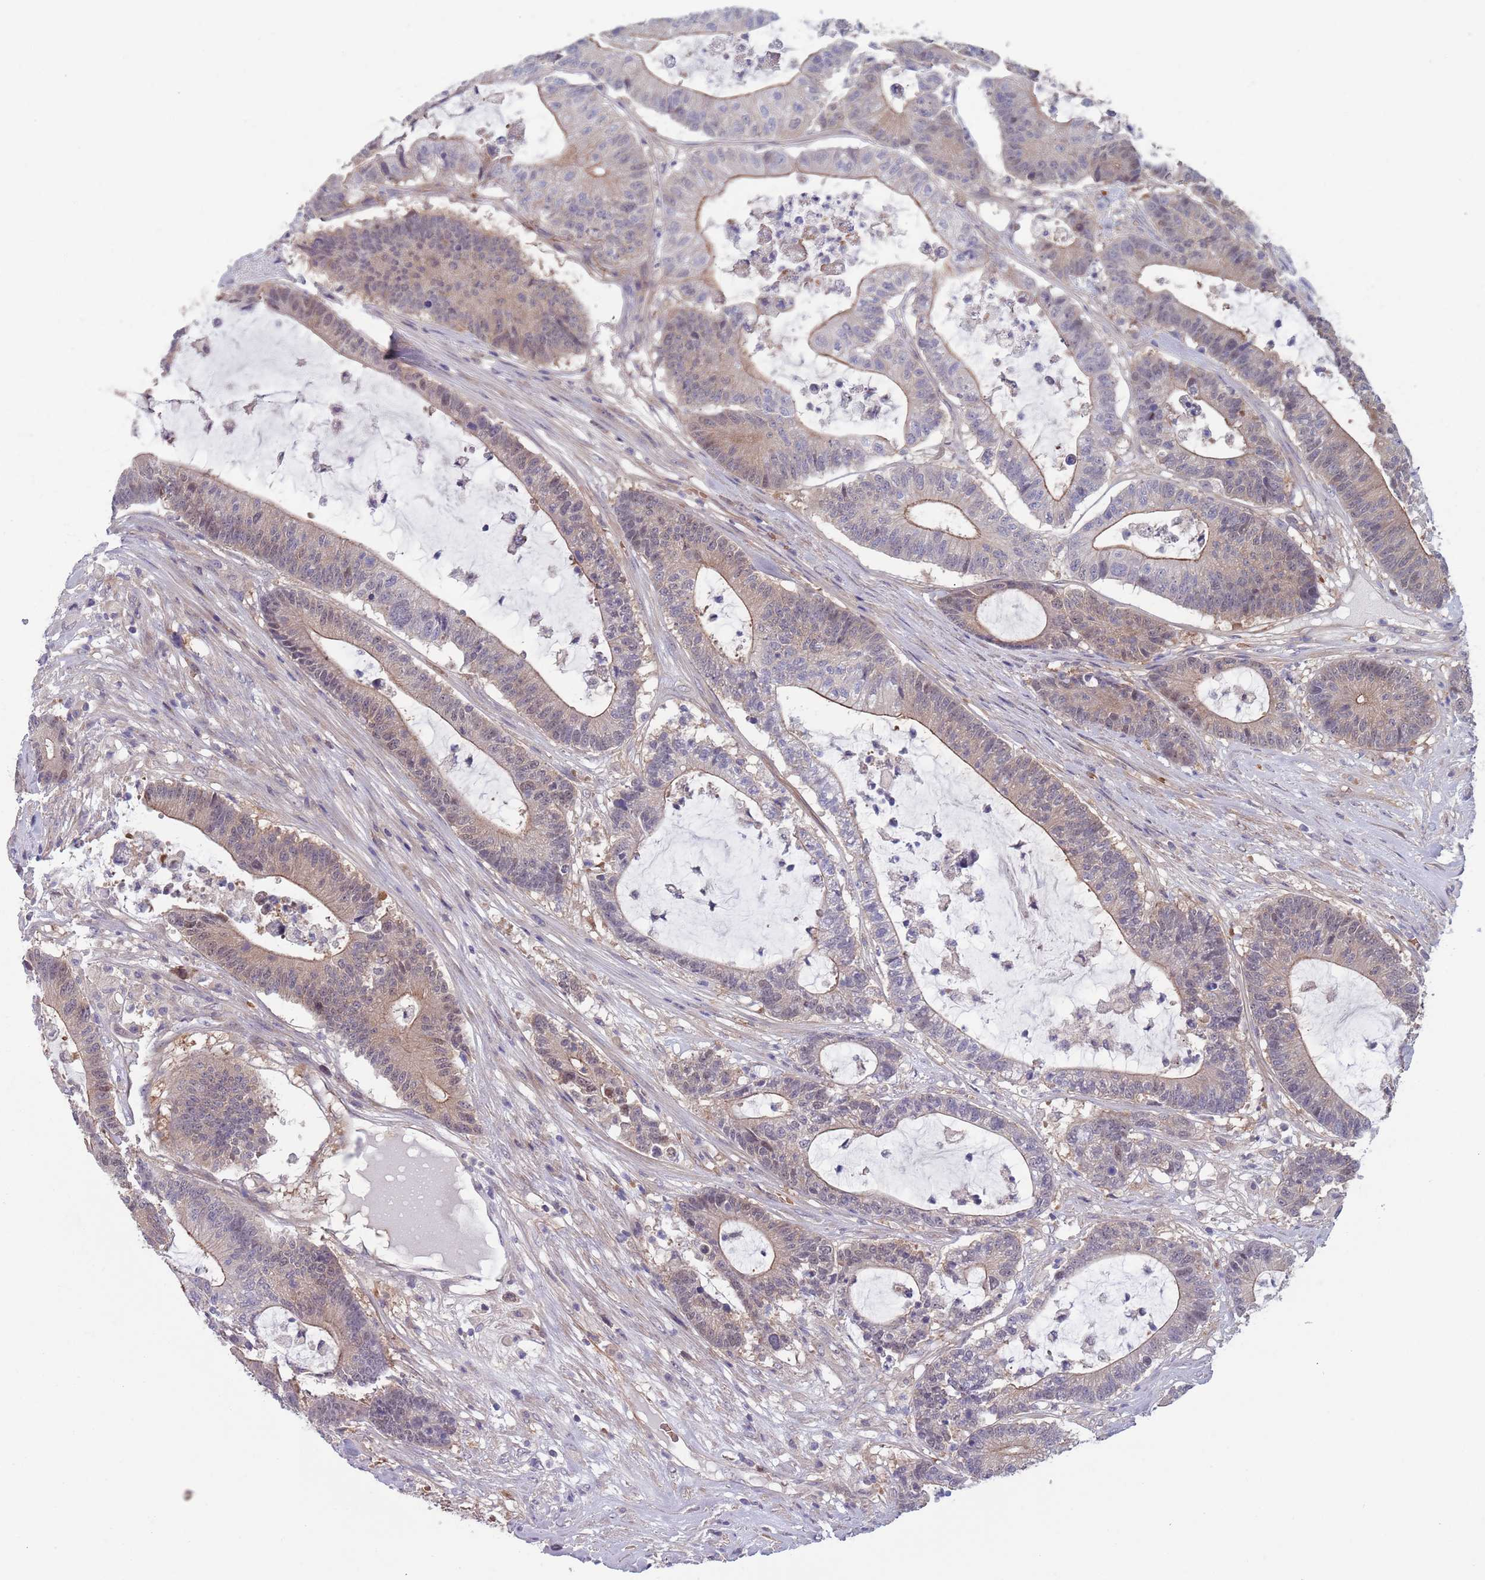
{"staining": {"intensity": "moderate", "quantity": "<25%", "location": "cytoplasmic/membranous"}, "tissue": "colorectal cancer", "cell_type": "Tumor cells", "image_type": "cancer", "snomed": [{"axis": "morphology", "description": "Adenocarcinoma, NOS"}, {"axis": "topography", "description": "Colon"}], "caption": "High-power microscopy captured an IHC photomicrograph of colorectal adenocarcinoma, revealing moderate cytoplasmic/membranous expression in approximately <25% of tumor cells.", "gene": "CLNS1A", "patient": {"sex": "female", "age": 84}}